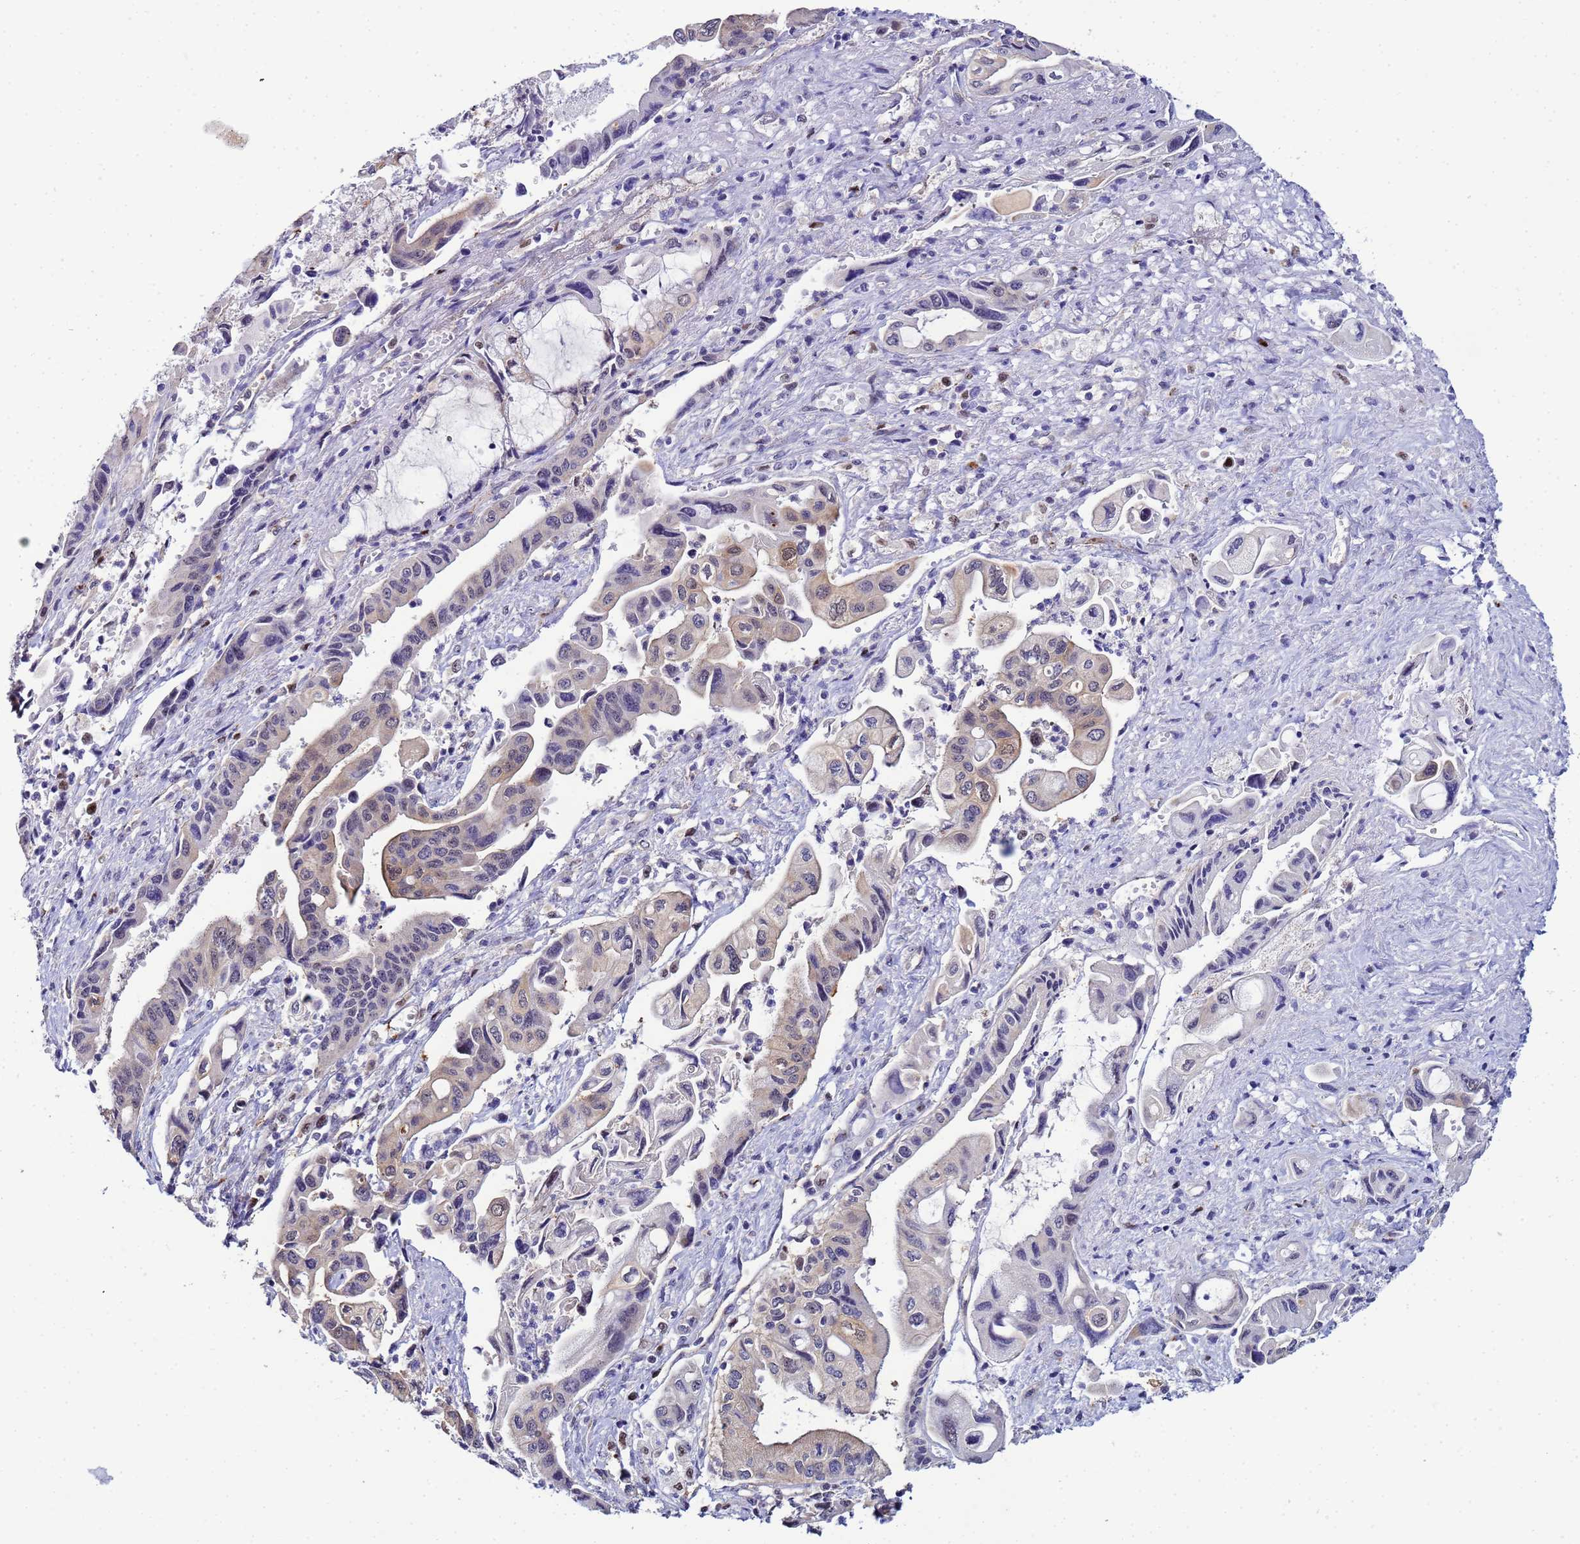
{"staining": {"intensity": "weak", "quantity": "<25%", "location": "cytoplasmic/membranous,nuclear"}, "tissue": "pancreatic cancer", "cell_type": "Tumor cells", "image_type": "cancer", "snomed": [{"axis": "morphology", "description": "Adenocarcinoma, NOS"}, {"axis": "topography", "description": "Pancreas"}], "caption": "The immunohistochemistry (IHC) micrograph has no significant staining in tumor cells of pancreatic adenocarcinoma tissue. (Stains: DAB immunohistochemistry (IHC) with hematoxylin counter stain, Microscopy: brightfield microscopy at high magnification).", "gene": "SLC25A37", "patient": {"sex": "female", "age": 50}}